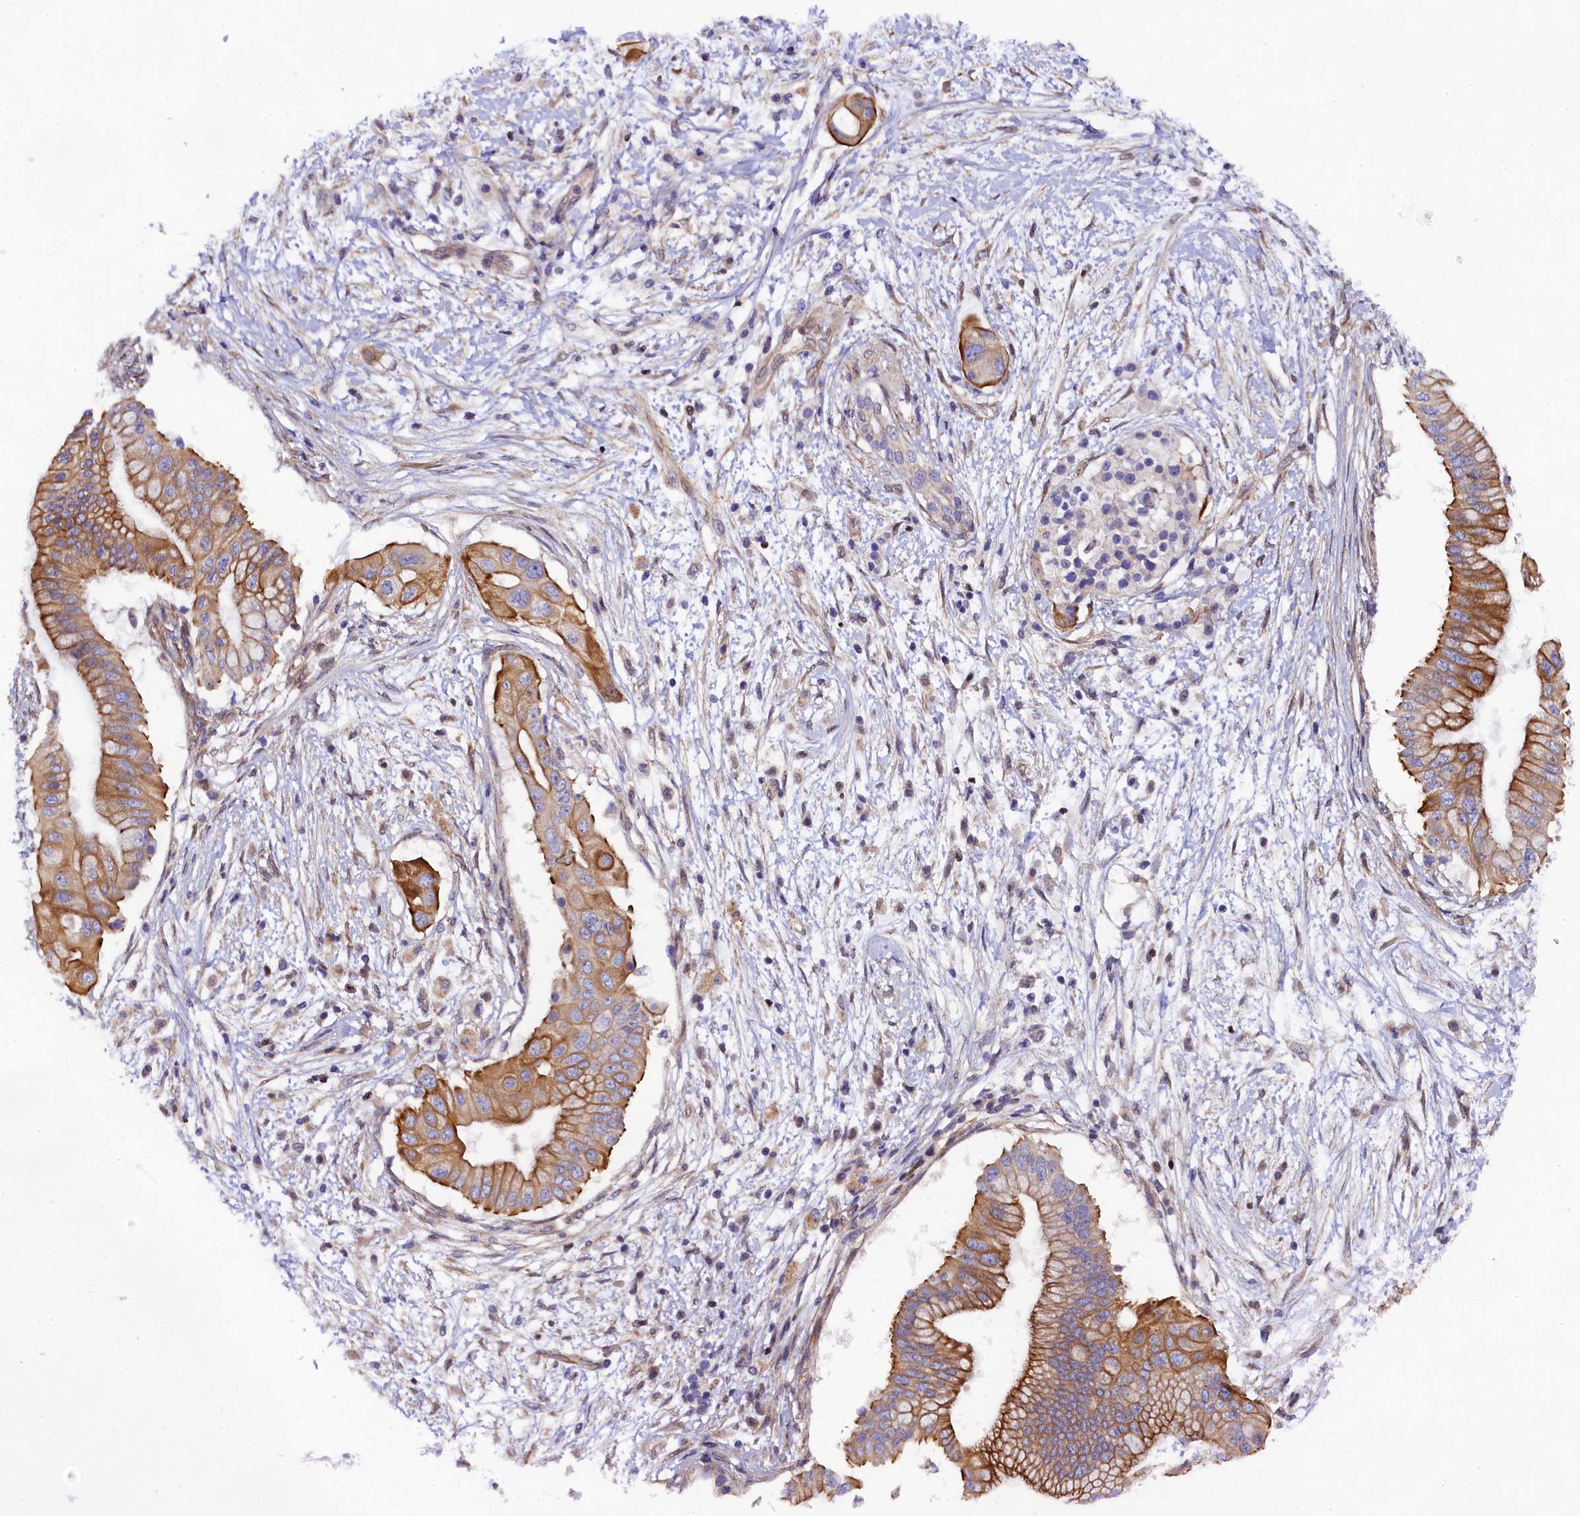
{"staining": {"intensity": "moderate", "quantity": ">75%", "location": "cytoplasmic/membranous"}, "tissue": "pancreatic cancer", "cell_type": "Tumor cells", "image_type": "cancer", "snomed": [{"axis": "morphology", "description": "Adenocarcinoma, NOS"}, {"axis": "topography", "description": "Pancreas"}], "caption": "Immunohistochemical staining of adenocarcinoma (pancreatic) exhibits moderate cytoplasmic/membranous protein expression in approximately >75% of tumor cells.", "gene": "SP4", "patient": {"sex": "male", "age": 68}}